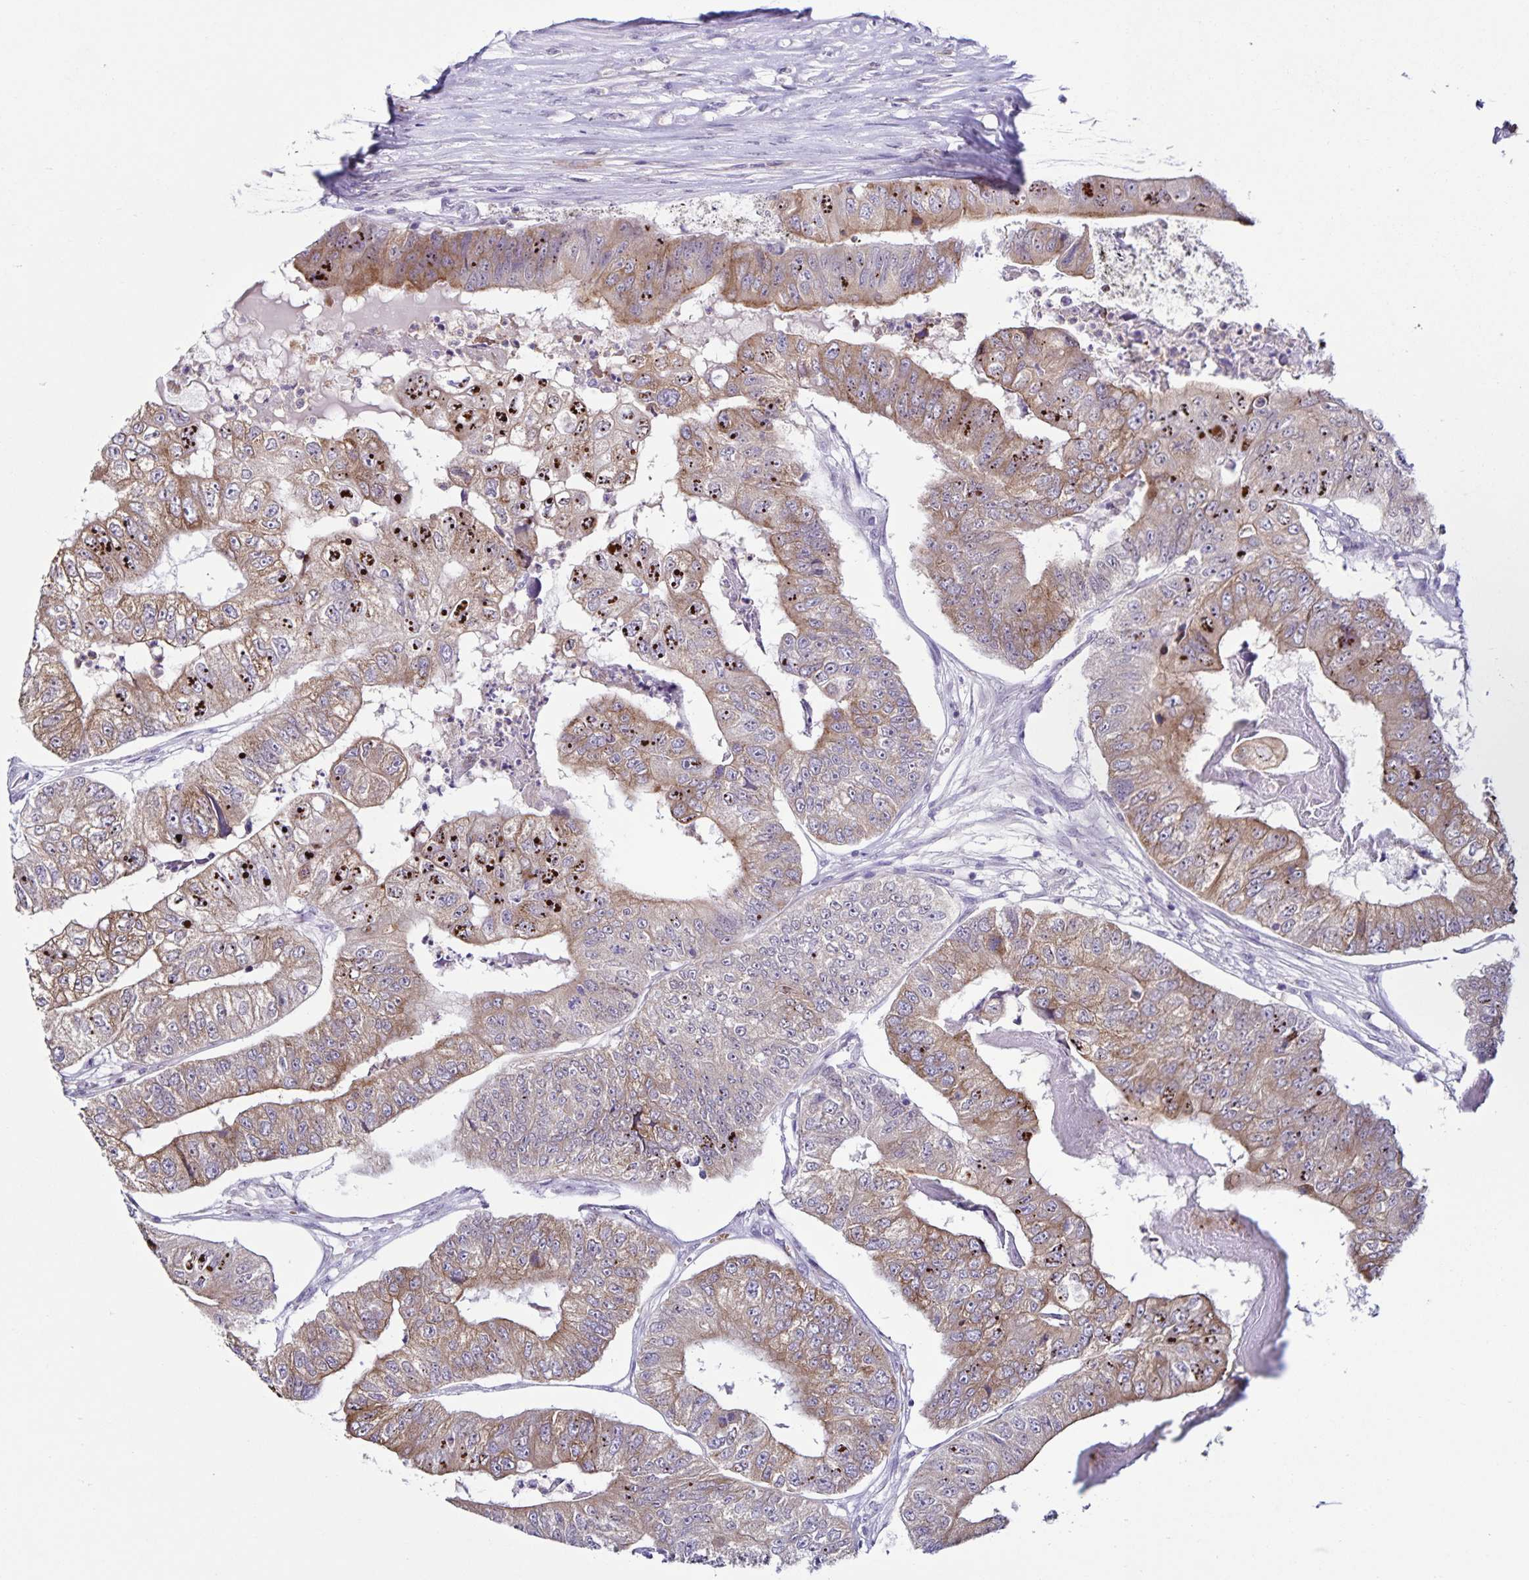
{"staining": {"intensity": "weak", "quantity": "25%-75%", "location": "cytoplasmic/membranous"}, "tissue": "colorectal cancer", "cell_type": "Tumor cells", "image_type": "cancer", "snomed": [{"axis": "morphology", "description": "Adenocarcinoma, NOS"}, {"axis": "topography", "description": "Colon"}], "caption": "Adenocarcinoma (colorectal) stained with a brown dye demonstrates weak cytoplasmic/membranous positive expression in about 25%-75% of tumor cells.", "gene": "STPG4", "patient": {"sex": "female", "age": 67}}